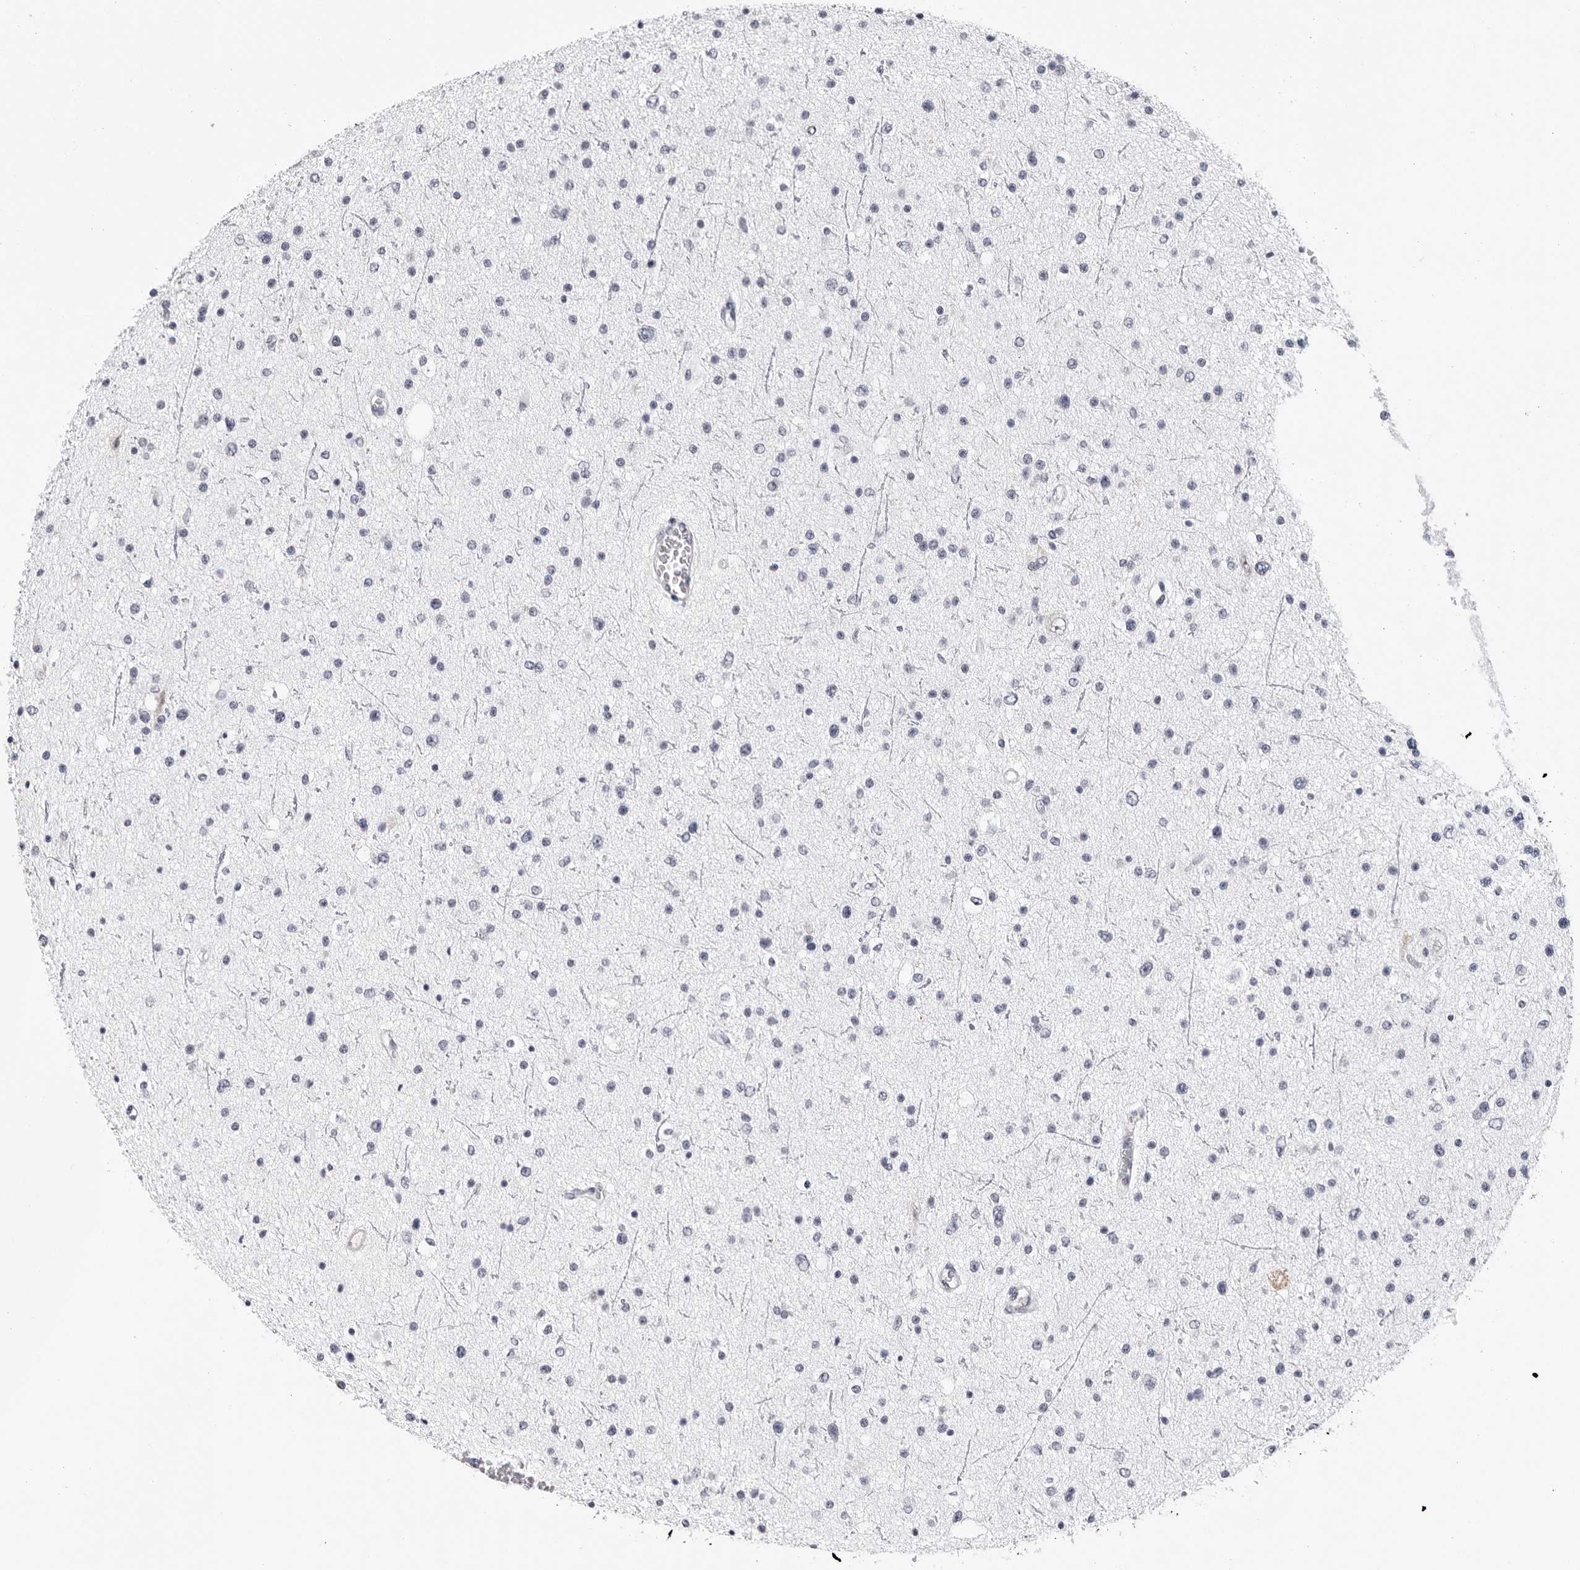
{"staining": {"intensity": "negative", "quantity": "none", "location": "none"}, "tissue": "glioma", "cell_type": "Tumor cells", "image_type": "cancer", "snomed": [{"axis": "morphology", "description": "Glioma, malignant, Low grade"}, {"axis": "topography", "description": "Brain"}], "caption": "Immunohistochemistry (IHC) histopathology image of neoplastic tissue: low-grade glioma (malignant) stained with DAB (3,3'-diaminobenzidine) displays no significant protein expression in tumor cells. (Brightfield microscopy of DAB immunohistochemistry at high magnification).", "gene": "ZNF502", "patient": {"sex": "female", "age": 37}}